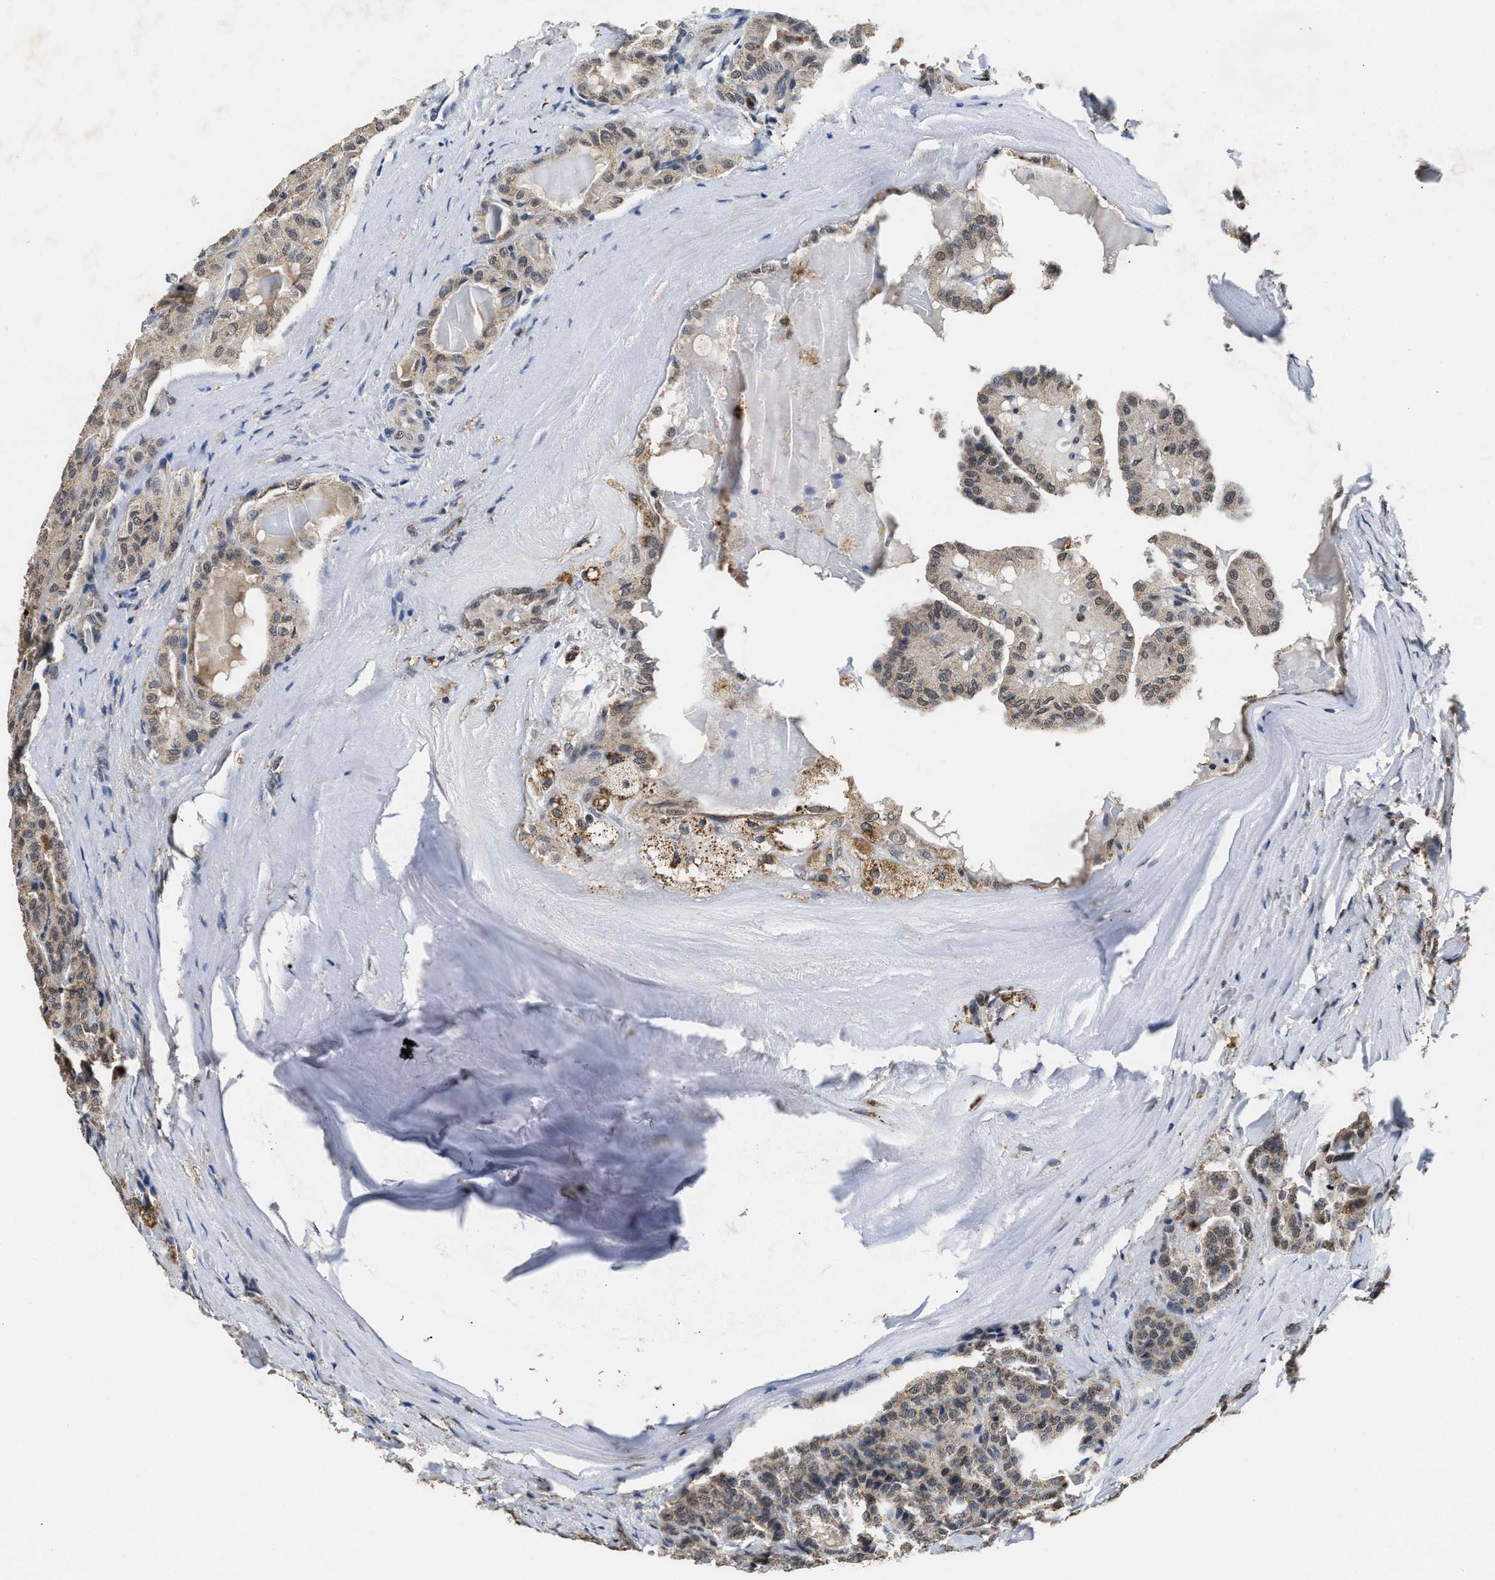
{"staining": {"intensity": "weak", "quantity": ">75%", "location": "cytoplasmic/membranous,nuclear"}, "tissue": "thyroid cancer", "cell_type": "Tumor cells", "image_type": "cancer", "snomed": [{"axis": "morphology", "description": "Papillary adenocarcinoma, NOS"}, {"axis": "topography", "description": "Thyroid gland"}], "caption": "Immunohistochemical staining of thyroid cancer reveals low levels of weak cytoplasmic/membranous and nuclear staining in about >75% of tumor cells. The protein is shown in brown color, while the nuclei are stained blue.", "gene": "ACOX1", "patient": {"sex": "male", "age": 77}}